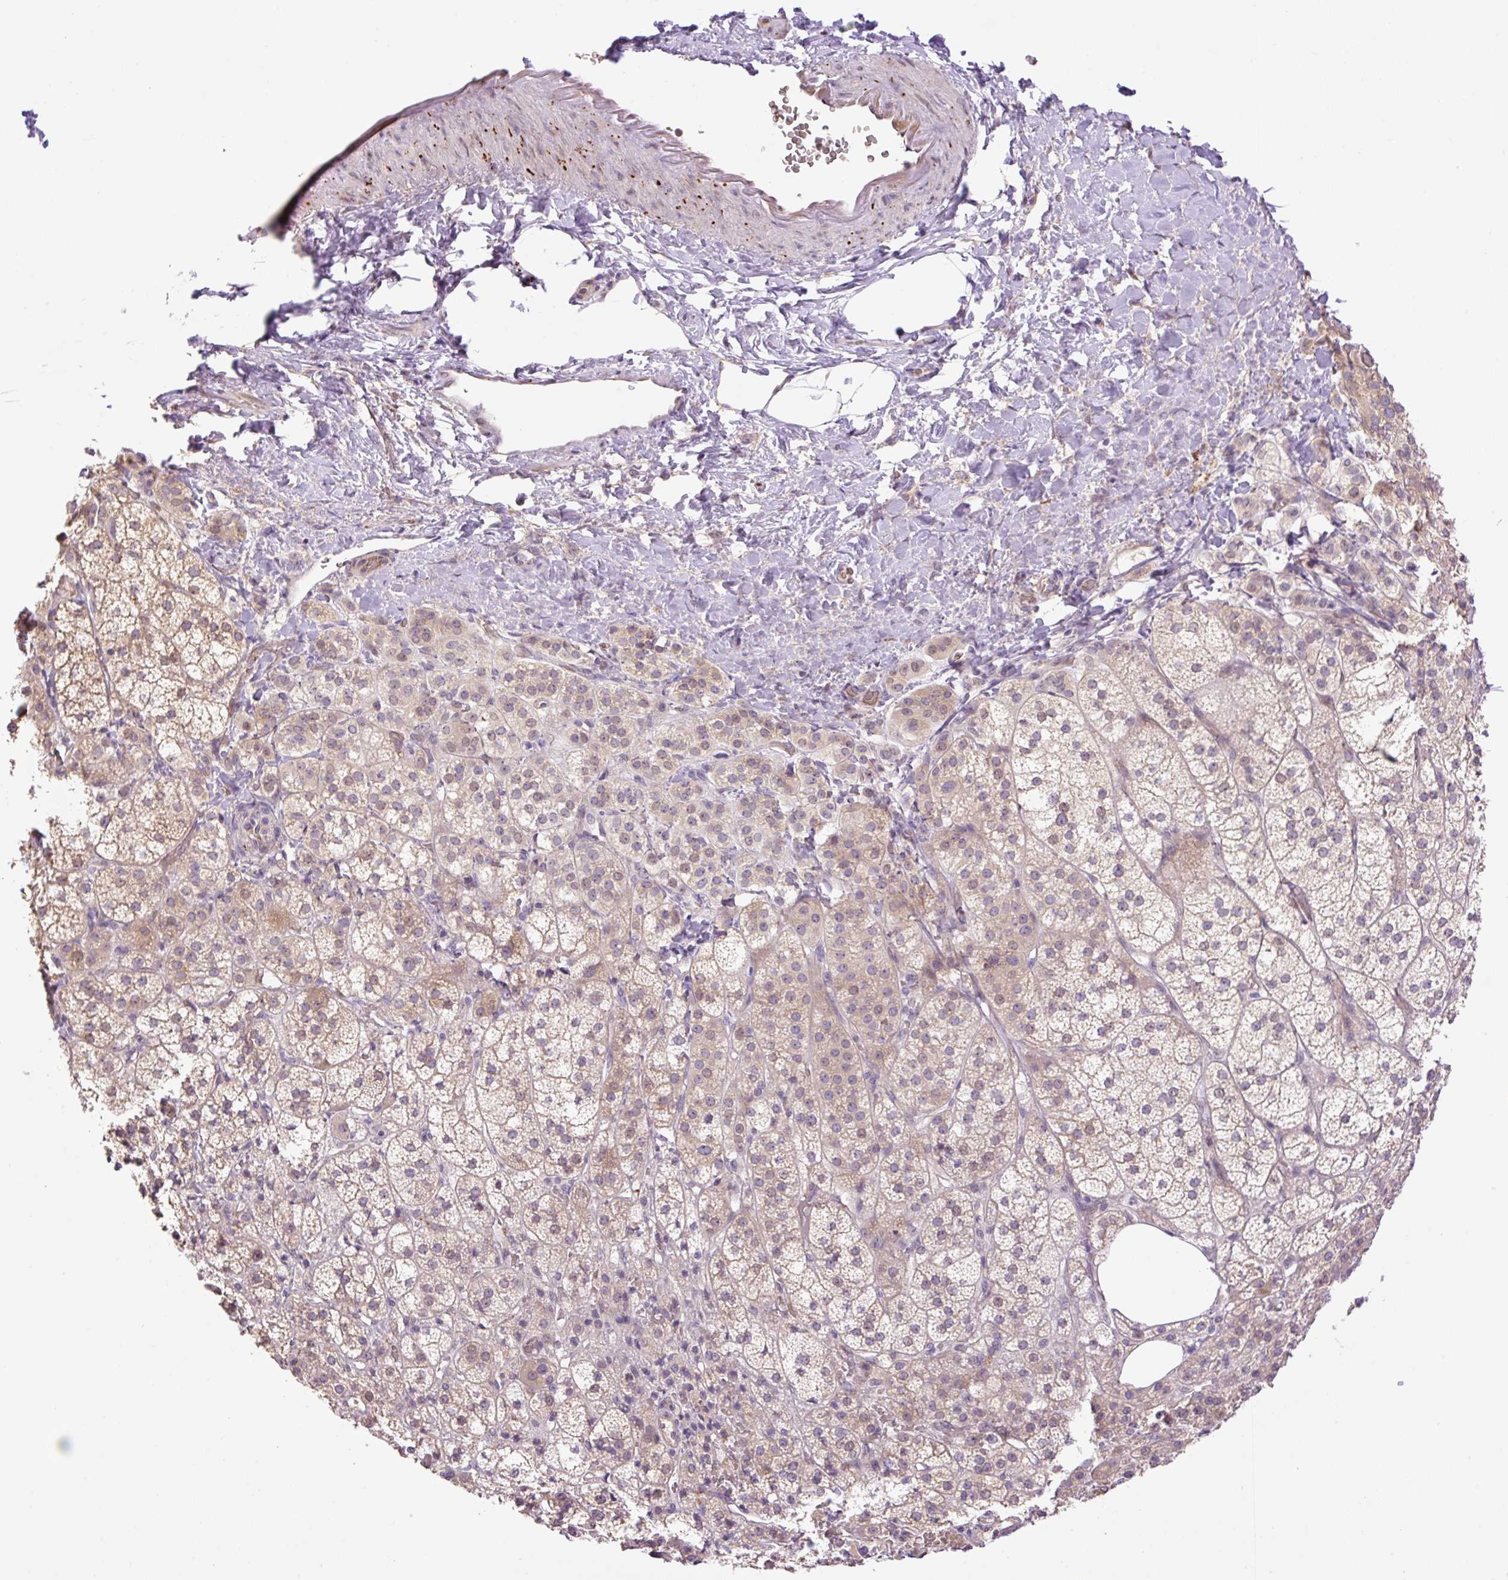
{"staining": {"intensity": "moderate", "quantity": "25%-75%", "location": "cytoplasmic/membranous"}, "tissue": "adrenal gland", "cell_type": "Glandular cells", "image_type": "normal", "snomed": [{"axis": "morphology", "description": "Normal tissue, NOS"}, {"axis": "topography", "description": "Adrenal gland"}], "caption": "Protein staining of normal adrenal gland demonstrates moderate cytoplasmic/membranous positivity in approximately 25%-75% of glandular cells.", "gene": "HABP4", "patient": {"sex": "female", "age": 60}}